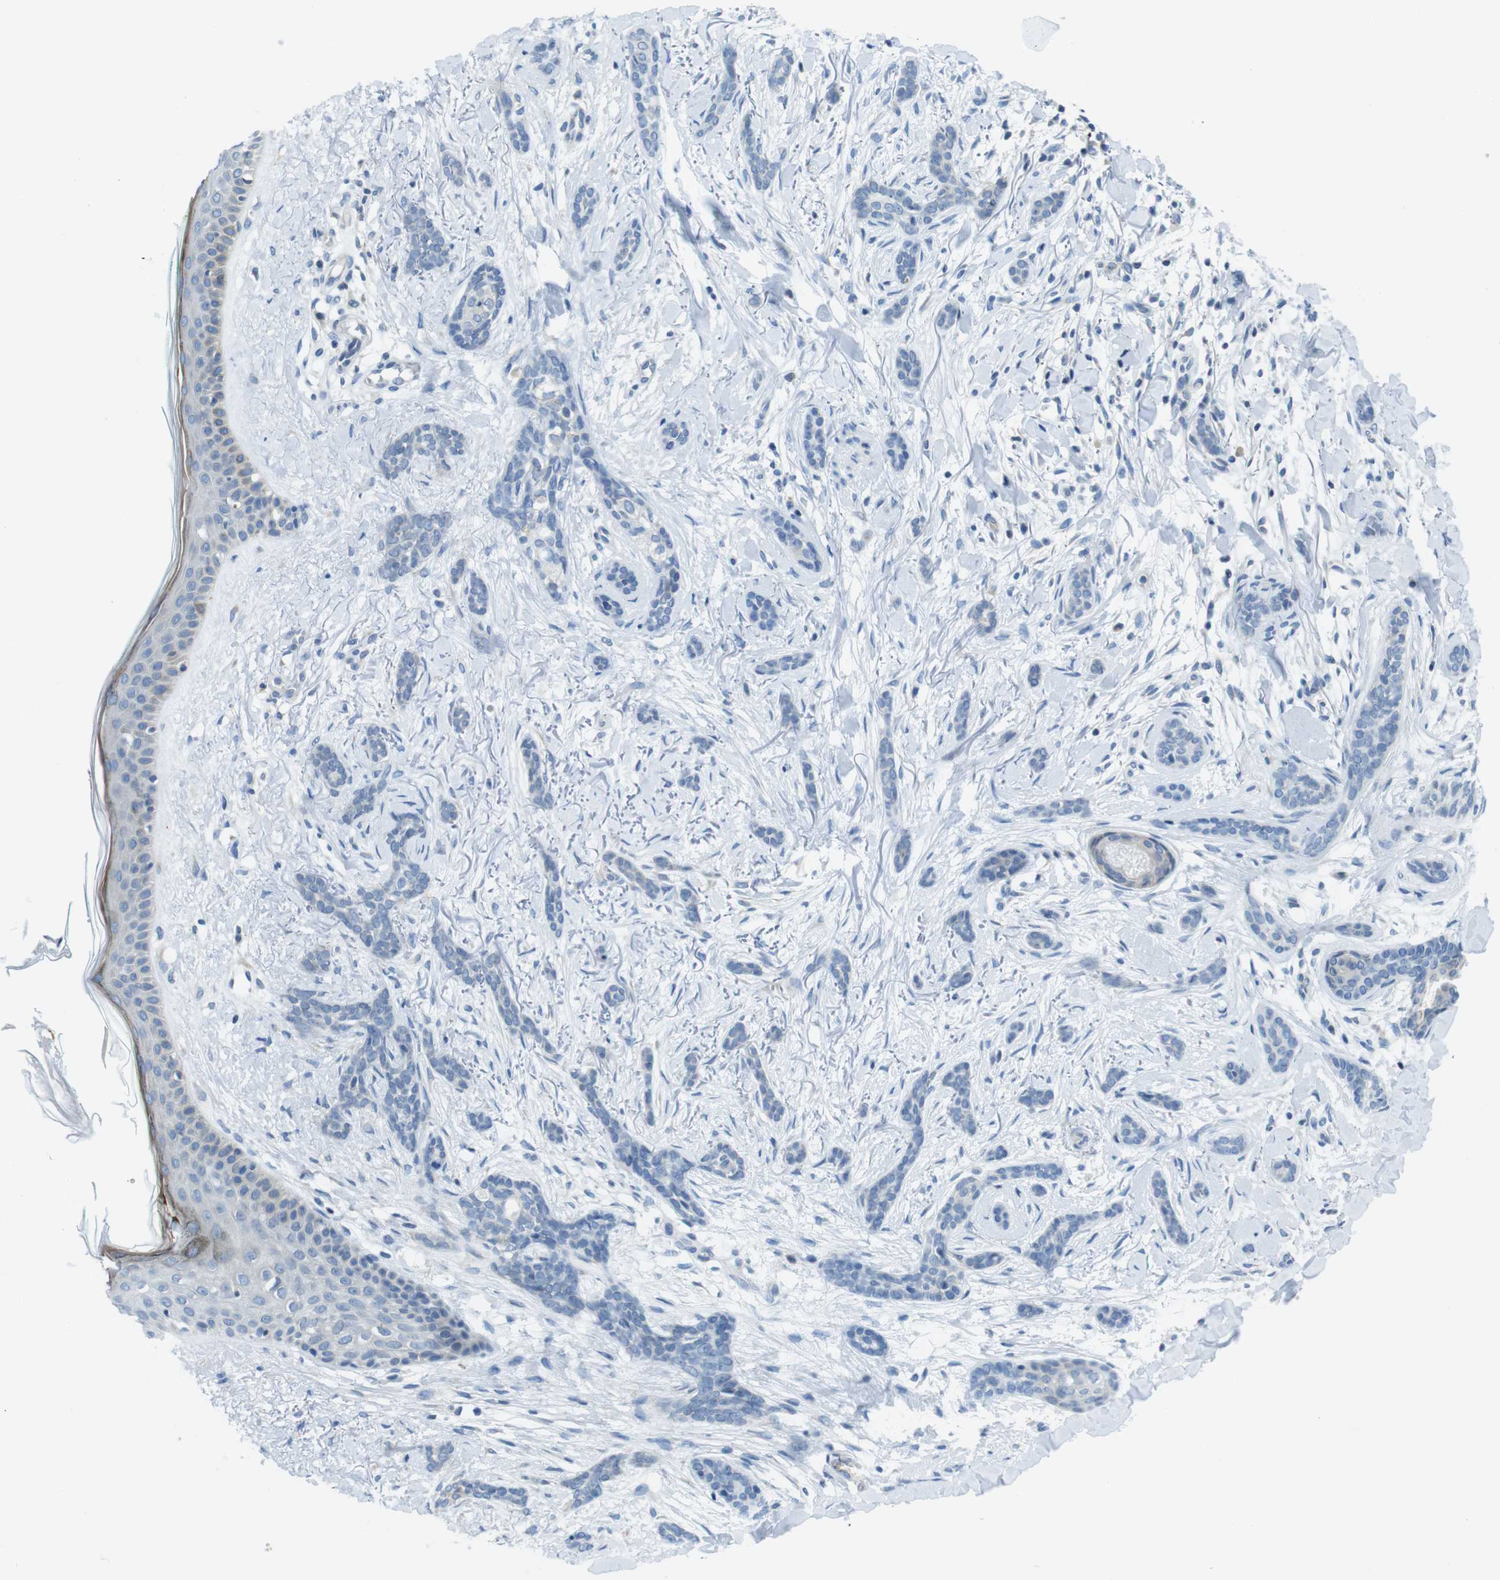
{"staining": {"intensity": "weak", "quantity": "<25%", "location": "cytoplasmic/membranous"}, "tissue": "skin cancer", "cell_type": "Tumor cells", "image_type": "cancer", "snomed": [{"axis": "morphology", "description": "Basal cell carcinoma"}, {"axis": "morphology", "description": "Adnexal tumor, benign"}, {"axis": "topography", "description": "Skin"}], "caption": "Tumor cells show no significant staining in skin benign adnexal tumor. (DAB (3,3'-diaminobenzidine) immunohistochemistry (IHC), high magnification).", "gene": "CLPTM1L", "patient": {"sex": "female", "age": 42}}